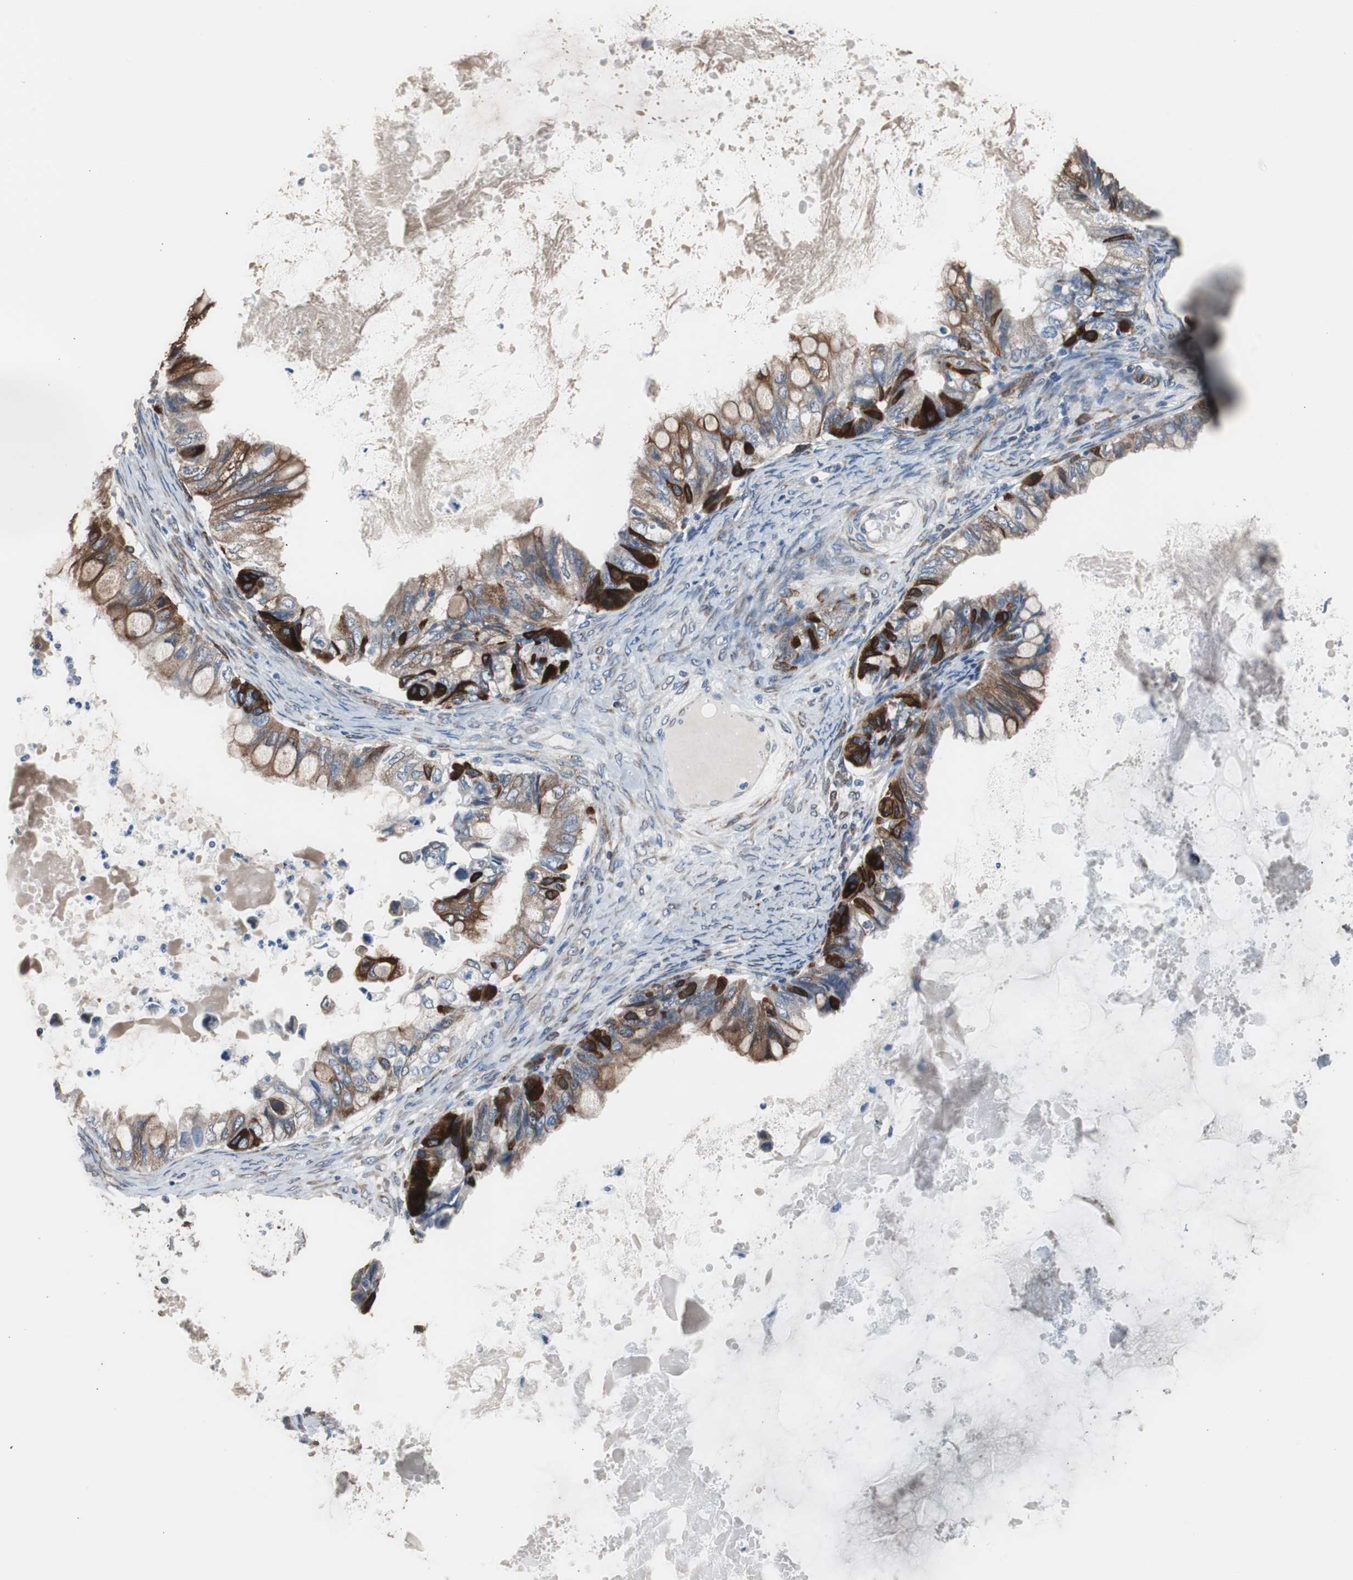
{"staining": {"intensity": "strong", "quantity": "25%-75%", "location": "cytoplasmic/membranous"}, "tissue": "ovarian cancer", "cell_type": "Tumor cells", "image_type": "cancer", "snomed": [{"axis": "morphology", "description": "Cystadenocarcinoma, mucinous, NOS"}, {"axis": "topography", "description": "Ovary"}], "caption": "A high amount of strong cytoplasmic/membranous expression is present in approximately 25%-75% of tumor cells in ovarian mucinous cystadenocarcinoma tissue.", "gene": "PBXIP1", "patient": {"sex": "female", "age": 80}}